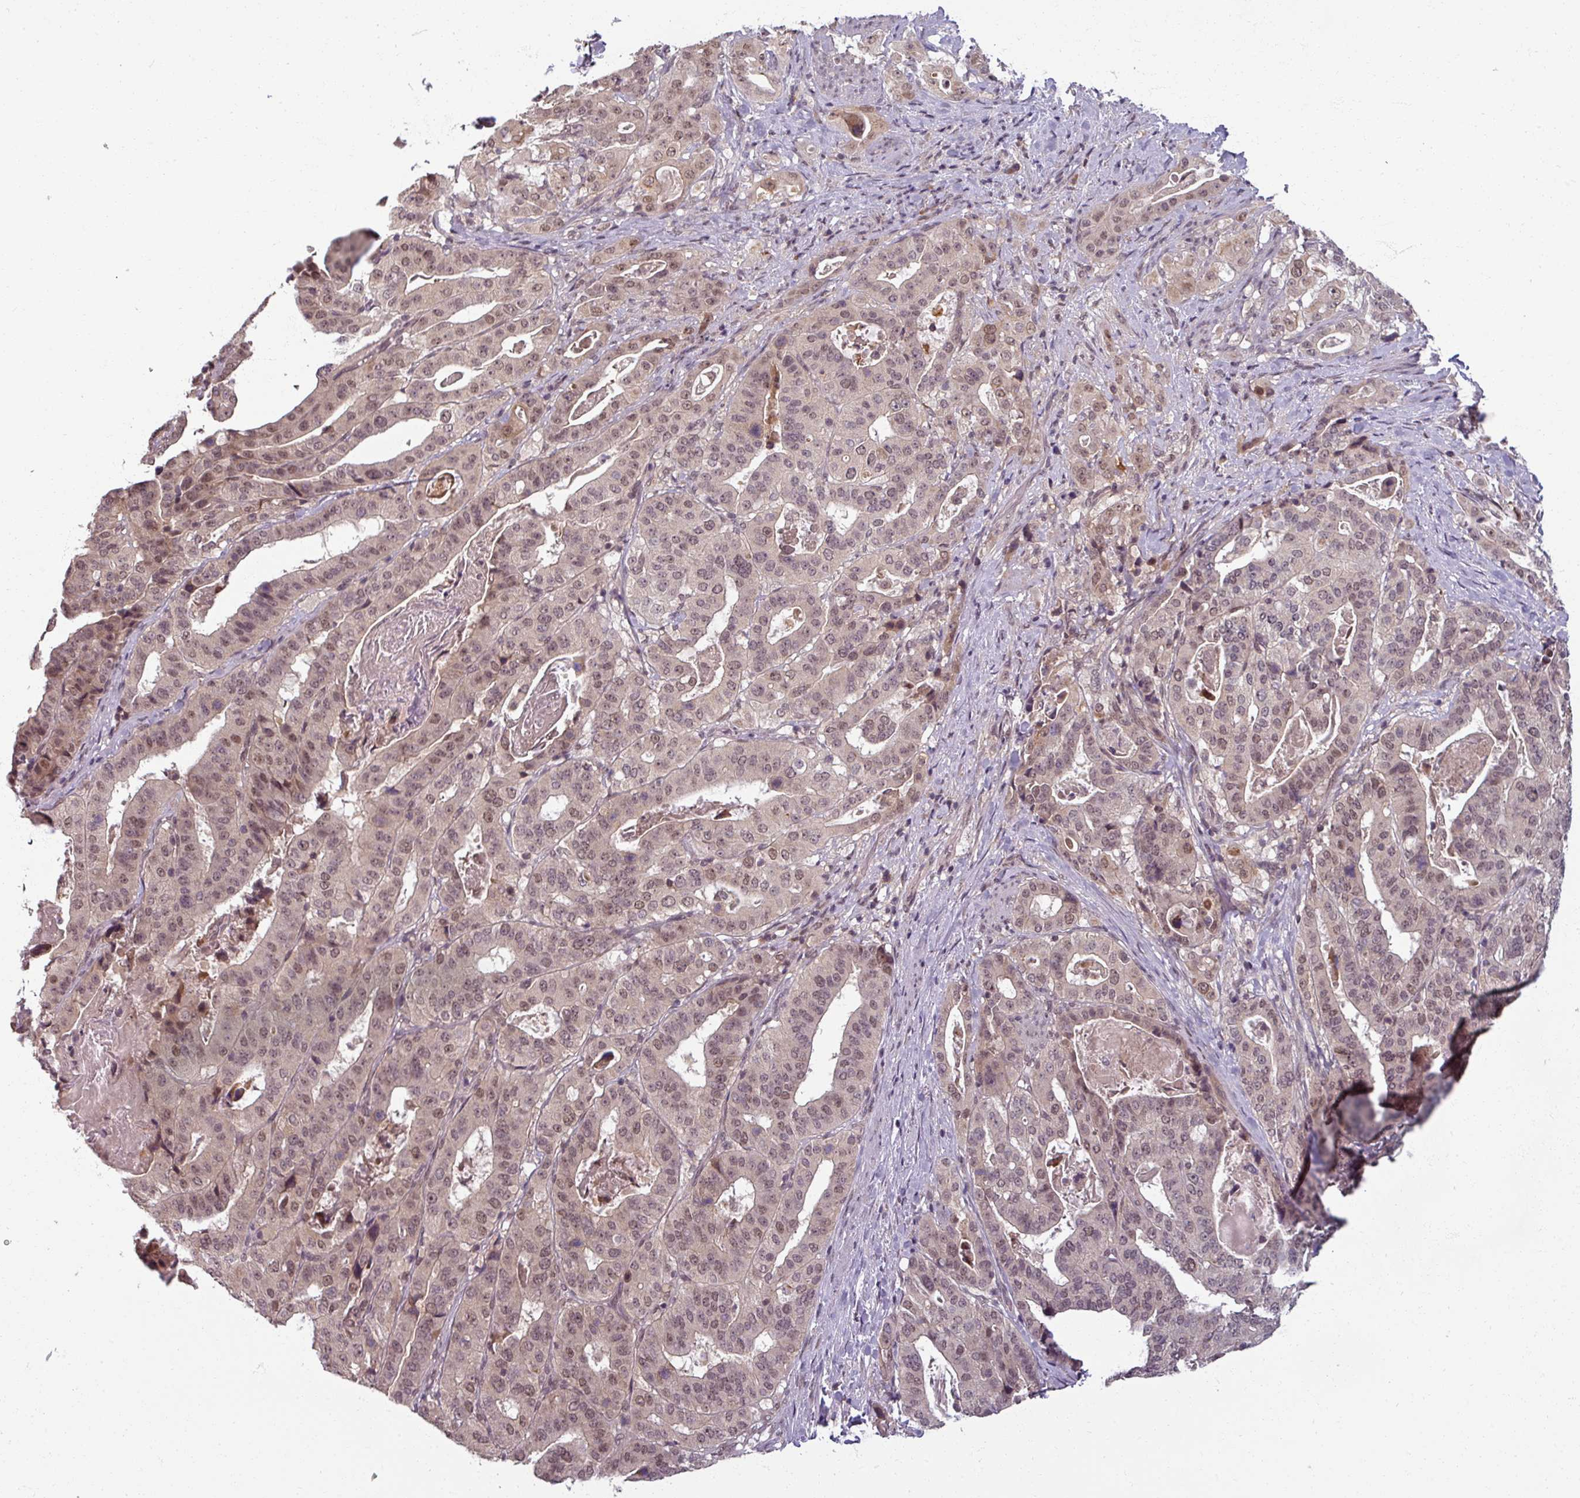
{"staining": {"intensity": "weak", "quantity": "25%-75%", "location": "nuclear"}, "tissue": "stomach cancer", "cell_type": "Tumor cells", "image_type": "cancer", "snomed": [{"axis": "morphology", "description": "Adenocarcinoma, NOS"}, {"axis": "topography", "description": "Stomach"}], "caption": "Stomach cancer stained for a protein (brown) displays weak nuclear positive positivity in about 25%-75% of tumor cells.", "gene": "POLR2G", "patient": {"sex": "male", "age": 48}}